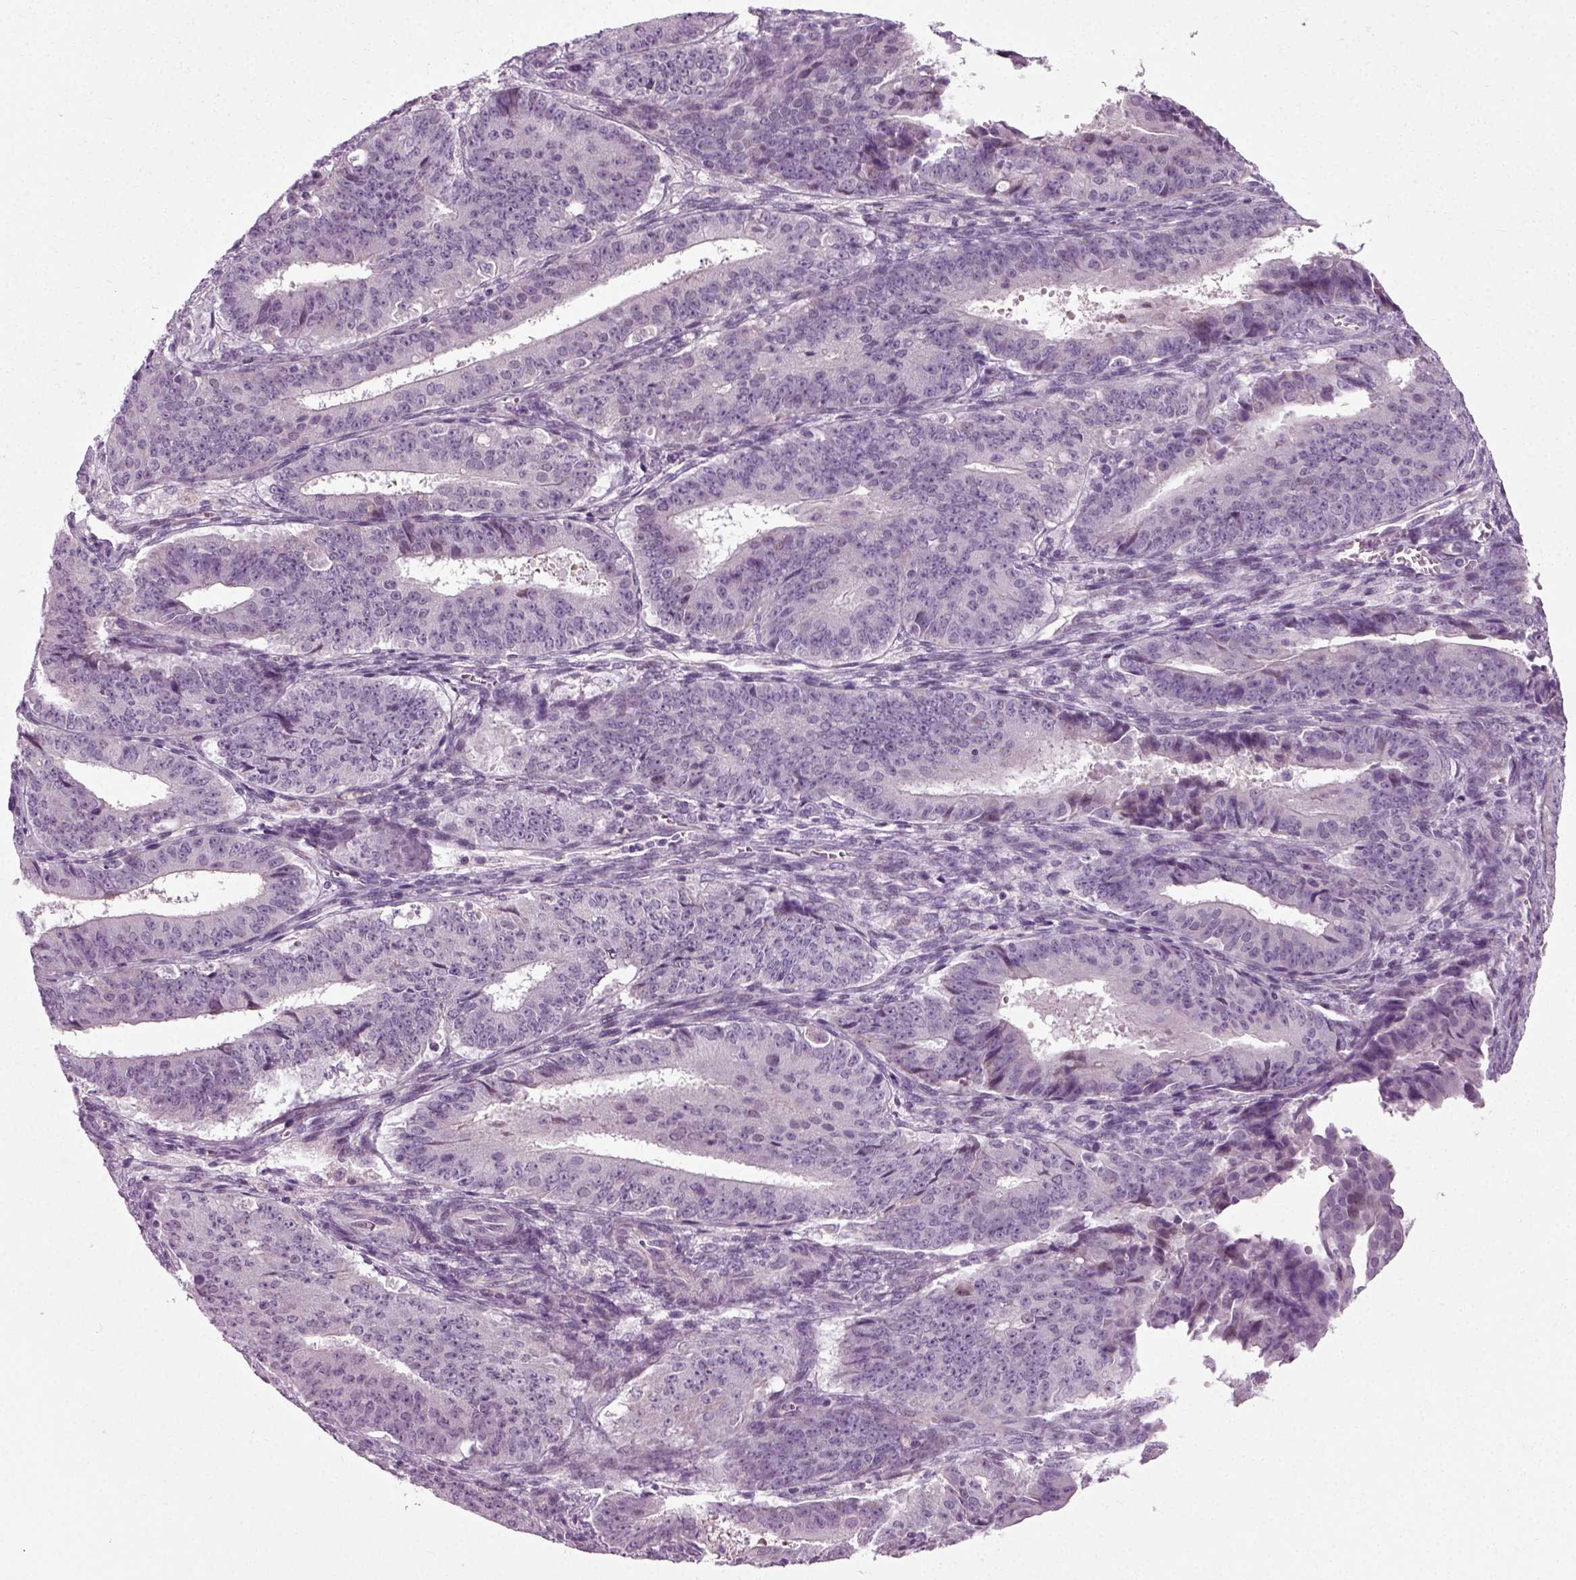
{"staining": {"intensity": "negative", "quantity": "none", "location": "none"}, "tissue": "ovarian cancer", "cell_type": "Tumor cells", "image_type": "cancer", "snomed": [{"axis": "morphology", "description": "Carcinoma, endometroid"}, {"axis": "topography", "description": "Ovary"}], "caption": "The histopathology image reveals no significant positivity in tumor cells of ovarian cancer (endometroid carcinoma).", "gene": "SCG5", "patient": {"sex": "female", "age": 42}}